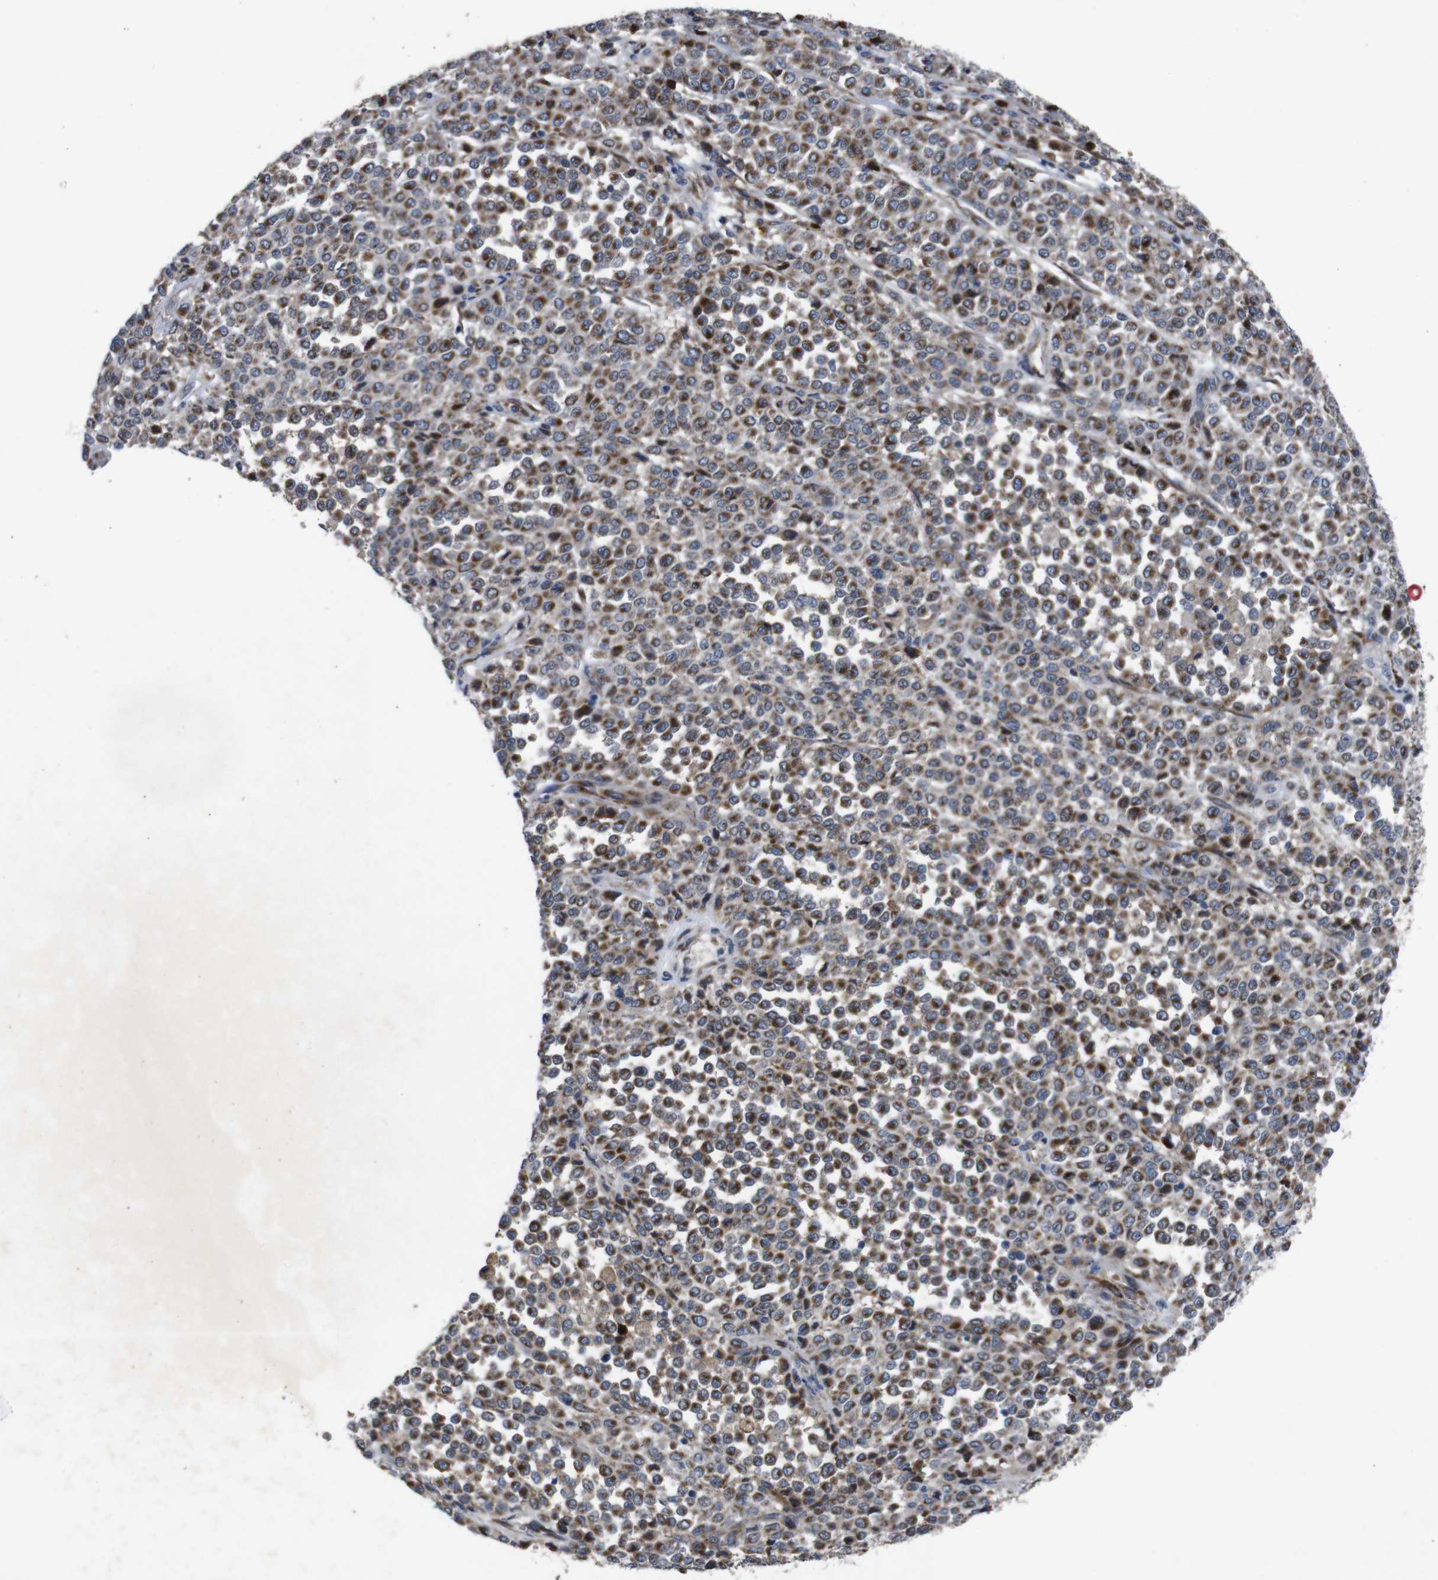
{"staining": {"intensity": "moderate", "quantity": ">75%", "location": "cytoplasmic/membranous"}, "tissue": "melanoma", "cell_type": "Tumor cells", "image_type": "cancer", "snomed": [{"axis": "morphology", "description": "Malignant melanoma, Metastatic site"}, {"axis": "topography", "description": "Pancreas"}], "caption": "A medium amount of moderate cytoplasmic/membranous expression is identified in approximately >75% of tumor cells in malignant melanoma (metastatic site) tissue.", "gene": "CHST10", "patient": {"sex": "female", "age": 30}}